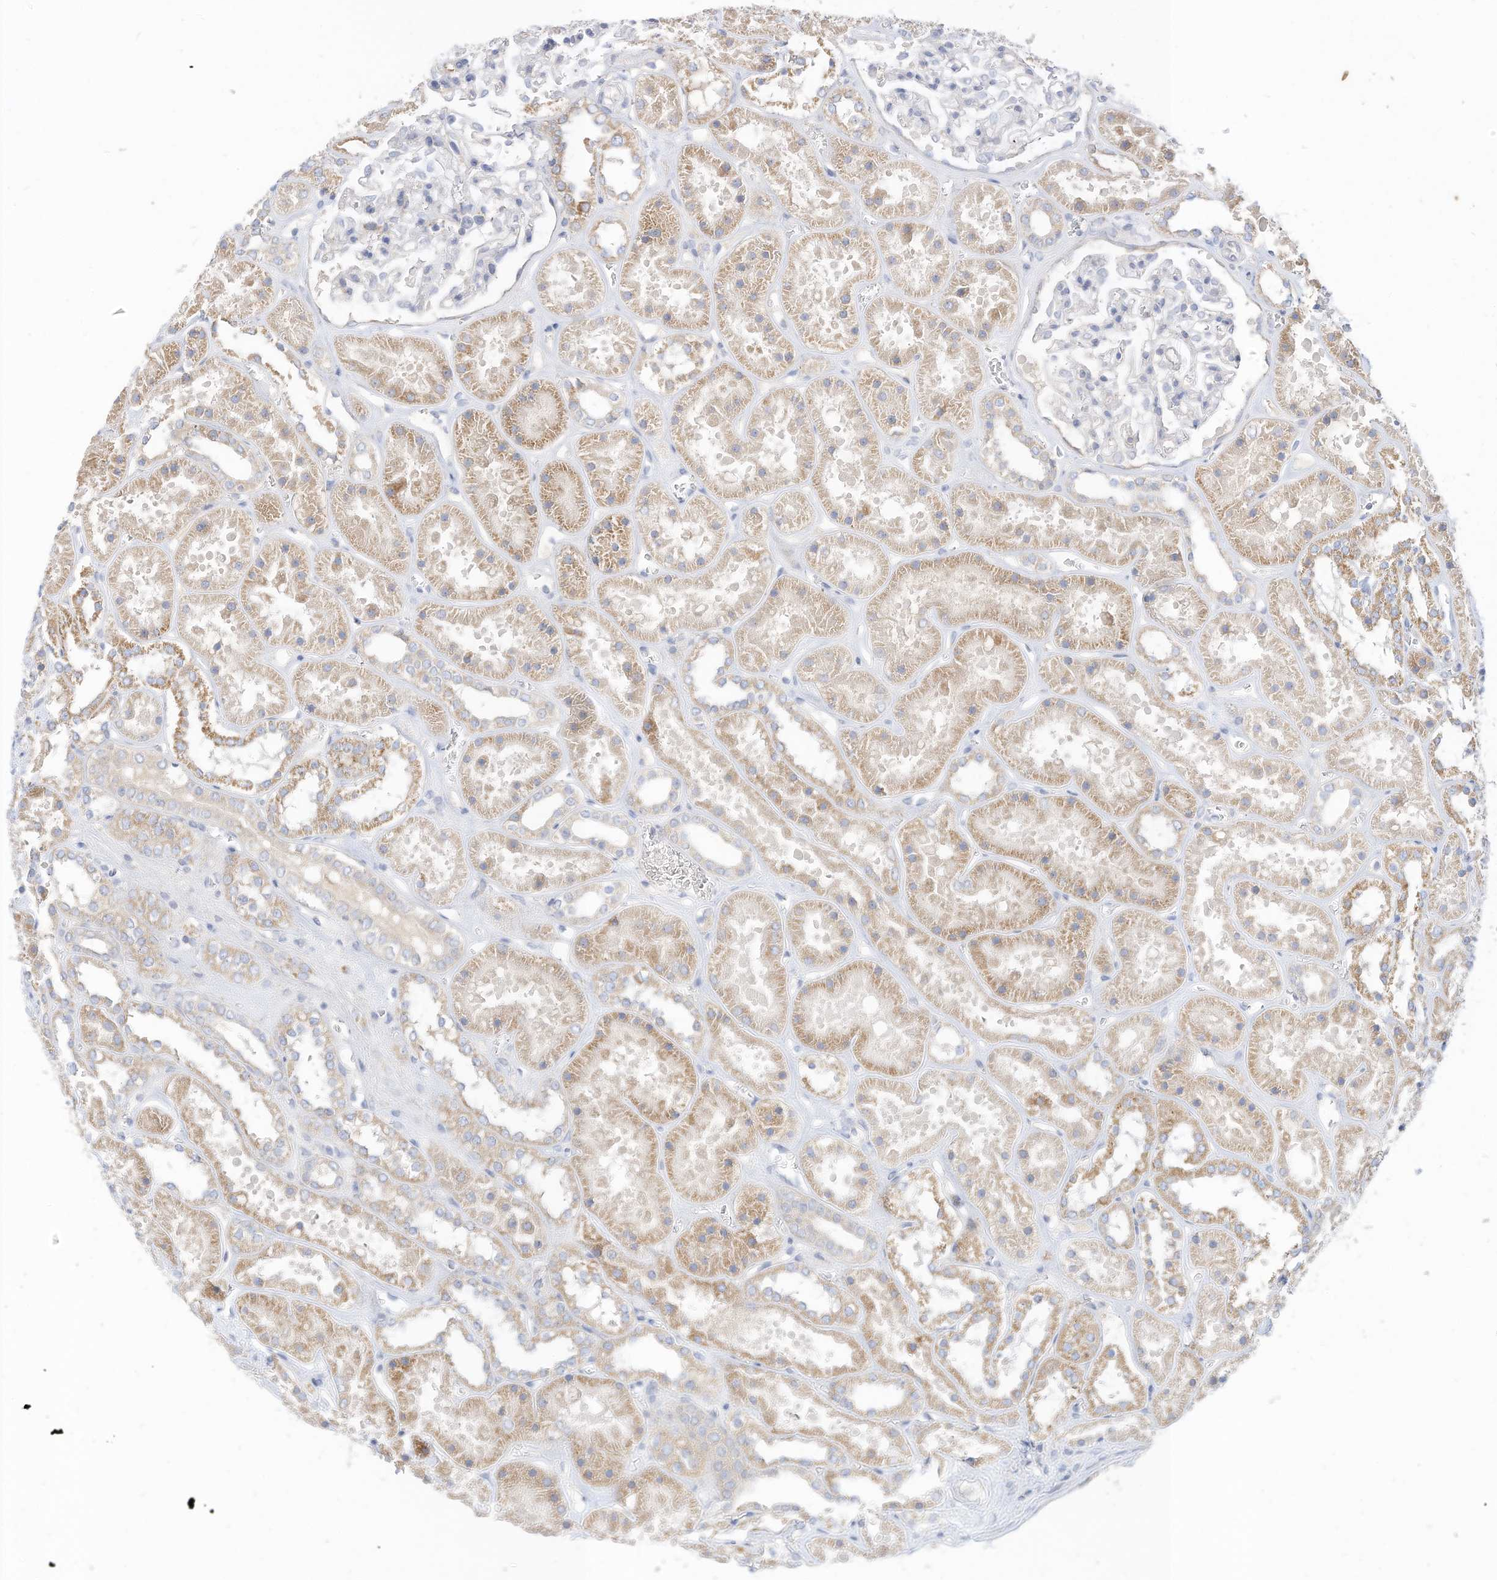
{"staining": {"intensity": "negative", "quantity": "none", "location": "none"}, "tissue": "kidney", "cell_type": "Cells in glomeruli", "image_type": "normal", "snomed": [{"axis": "morphology", "description": "Normal tissue, NOS"}, {"axis": "topography", "description": "Kidney"}], "caption": "Kidney stained for a protein using IHC reveals no positivity cells in glomeruli.", "gene": "RASA2", "patient": {"sex": "female", "age": 41}}